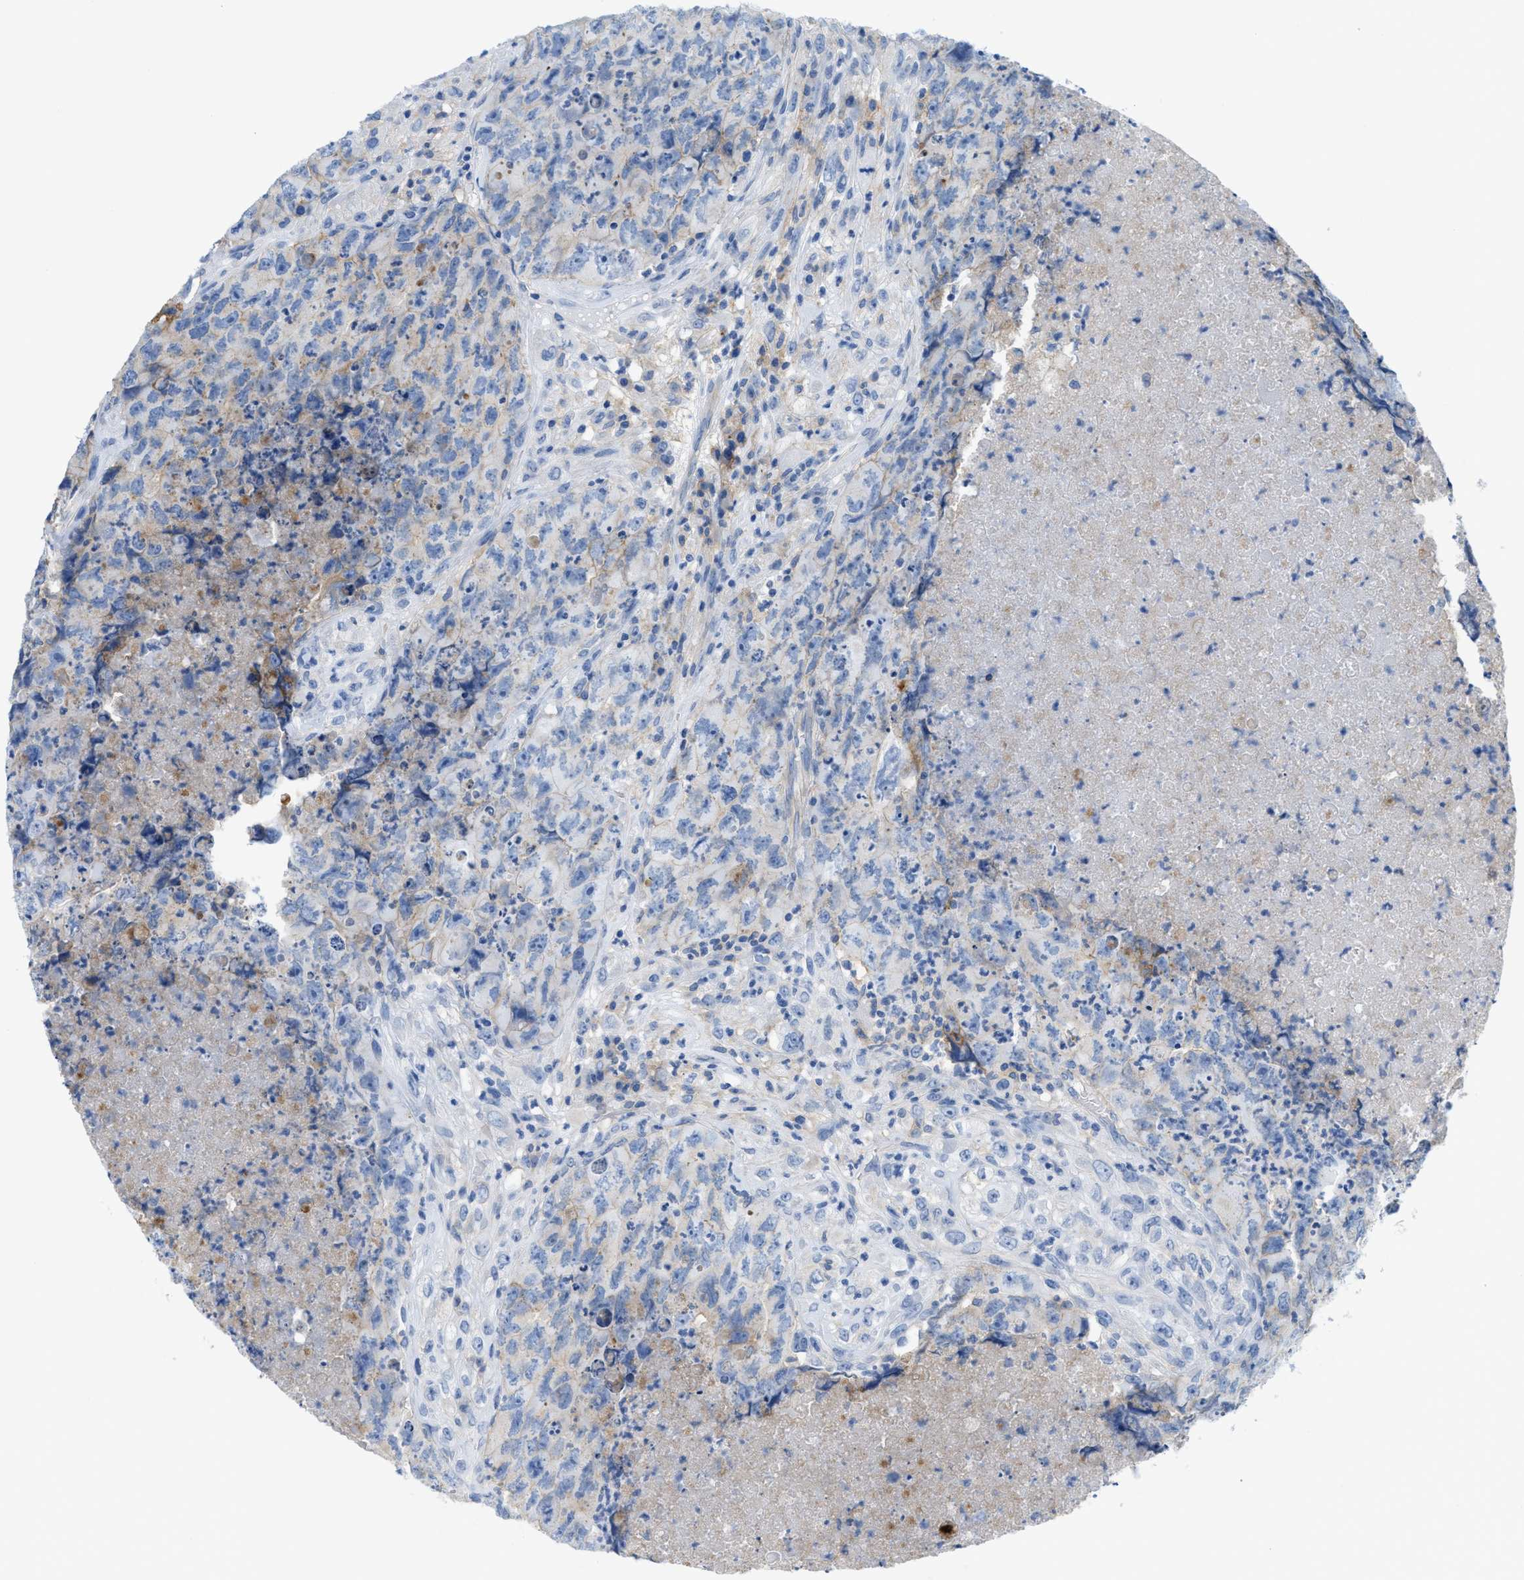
{"staining": {"intensity": "negative", "quantity": "none", "location": "none"}, "tissue": "testis cancer", "cell_type": "Tumor cells", "image_type": "cancer", "snomed": [{"axis": "morphology", "description": "Carcinoma, Embryonal, NOS"}, {"axis": "topography", "description": "Testis"}], "caption": "Immunohistochemistry (IHC) histopathology image of testis cancer stained for a protein (brown), which exhibits no staining in tumor cells. (DAB (3,3'-diaminobenzidine) immunohistochemistry visualized using brightfield microscopy, high magnification).", "gene": "SLC3A2", "patient": {"sex": "male", "age": 32}}